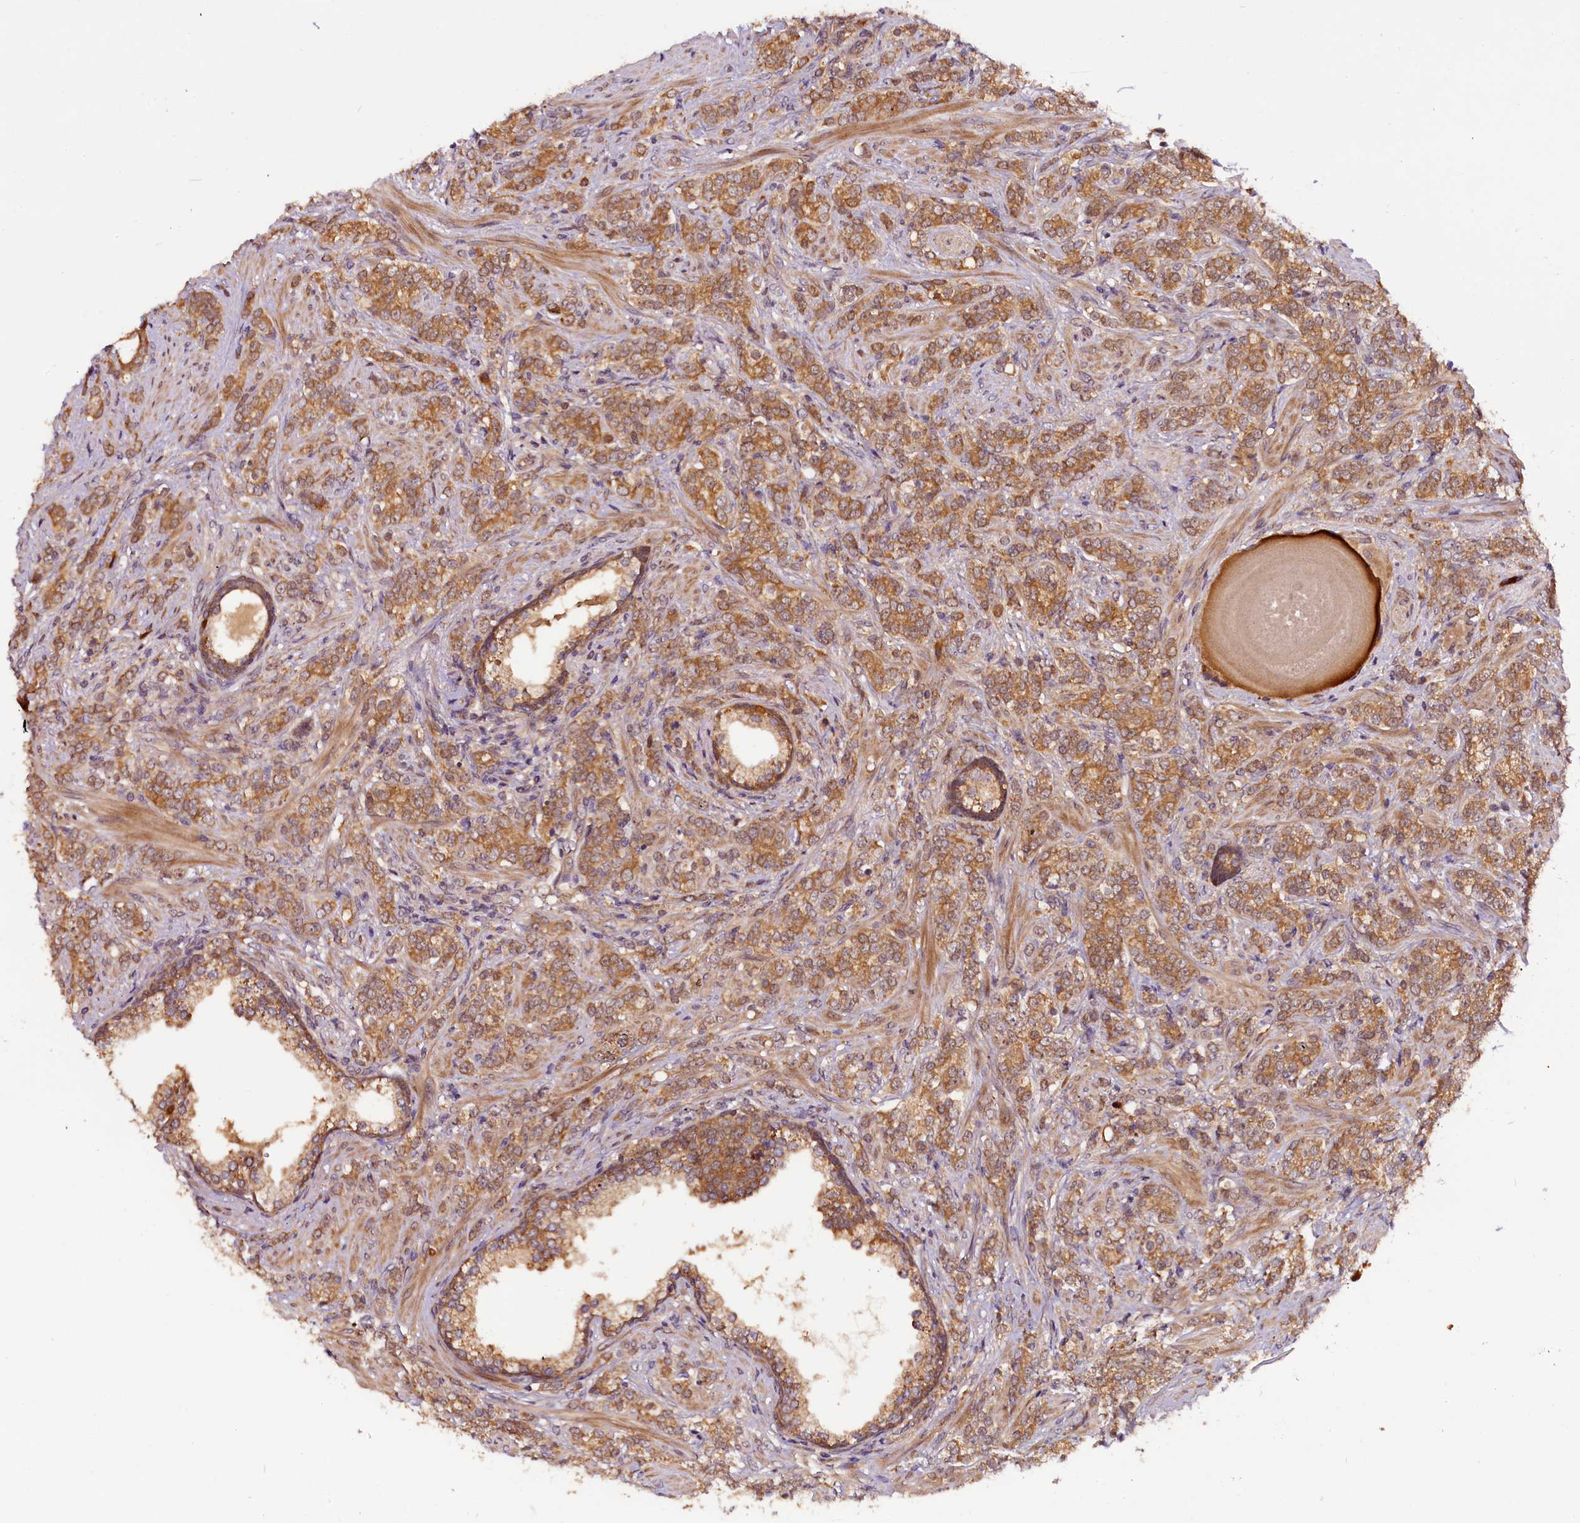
{"staining": {"intensity": "moderate", "quantity": ">75%", "location": "cytoplasmic/membranous"}, "tissue": "prostate cancer", "cell_type": "Tumor cells", "image_type": "cancer", "snomed": [{"axis": "morphology", "description": "Adenocarcinoma, High grade"}, {"axis": "topography", "description": "Prostate"}], "caption": "Adenocarcinoma (high-grade) (prostate) stained for a protein (brown) shows moderate cytoplasmic/membranous positive expression in approximately >75% of tumor cells.", "gene": "RPUSD2", "patient": {"sex": "male", "age": 64}}